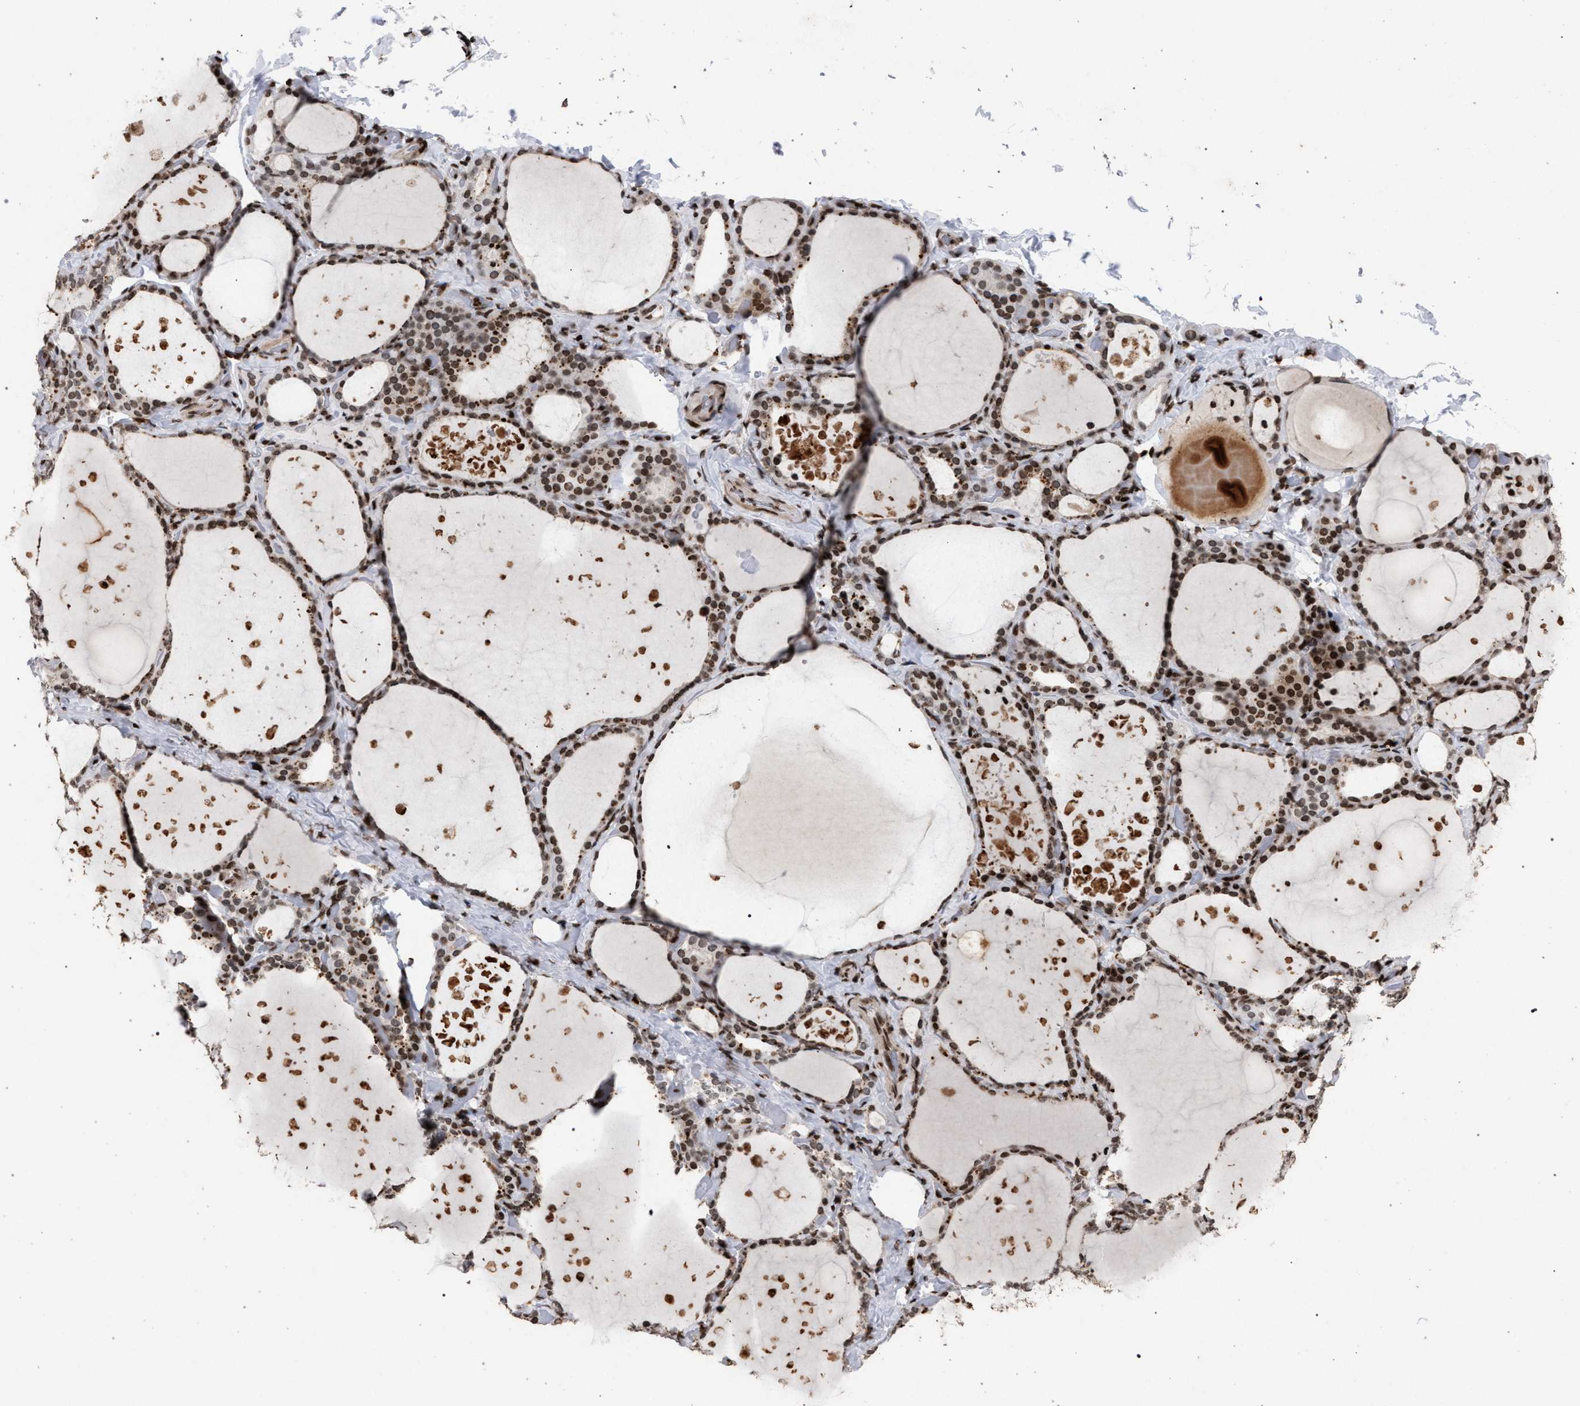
{"staining": {"intensity": "moderate", "quantity": ">75%", "location": "nuclear"}, "tissue": "thyroid gland", "cell_type": "Glandular cells", "image_type": "normal", "snomed": [{"axis": "morphology", "description": "Normal tissue, NOS"}, {"axis": "topography", "description": "Thyroid gland"}], "caption": "A photomicrograph of human thyroid gland stained for a protein displays moderate nuclear brown staining in glandular cells. Nuclei are stained in blue.", "gene": "FOXD3", "patient": {"sex": "female", "age": 44}}